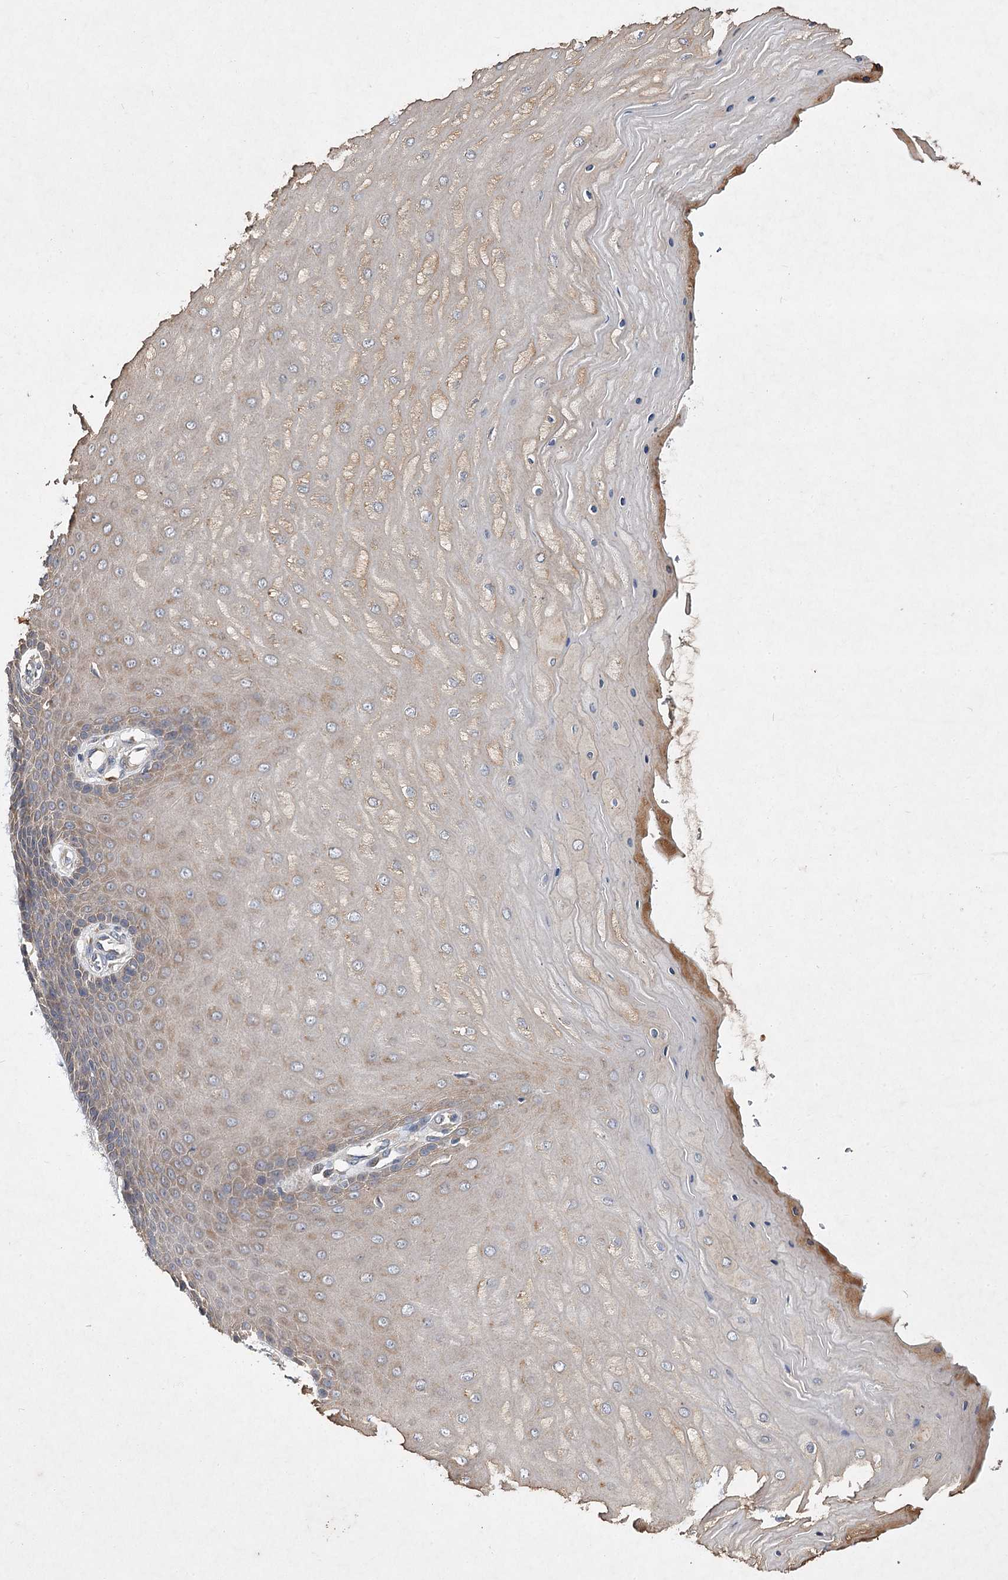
{"staining": {"intensity": "weak", "quantity": "<25%", "location": "cytoplasmic/membranous"}, "tissue": "cervix", "cell_type": "Glandular cells", "image_type": "normal", "snomed": [{"axis": "morphology", "description": "Normal tissue, NOS"}, {"axis": "topography", "description": "Cervix"}], "caption": "DAB immunohistochemical staining of normal human cervix shows no significant expression in glandular cells.", "gene": "MFN1", "patient": {"sex": "female", "age": 55}}